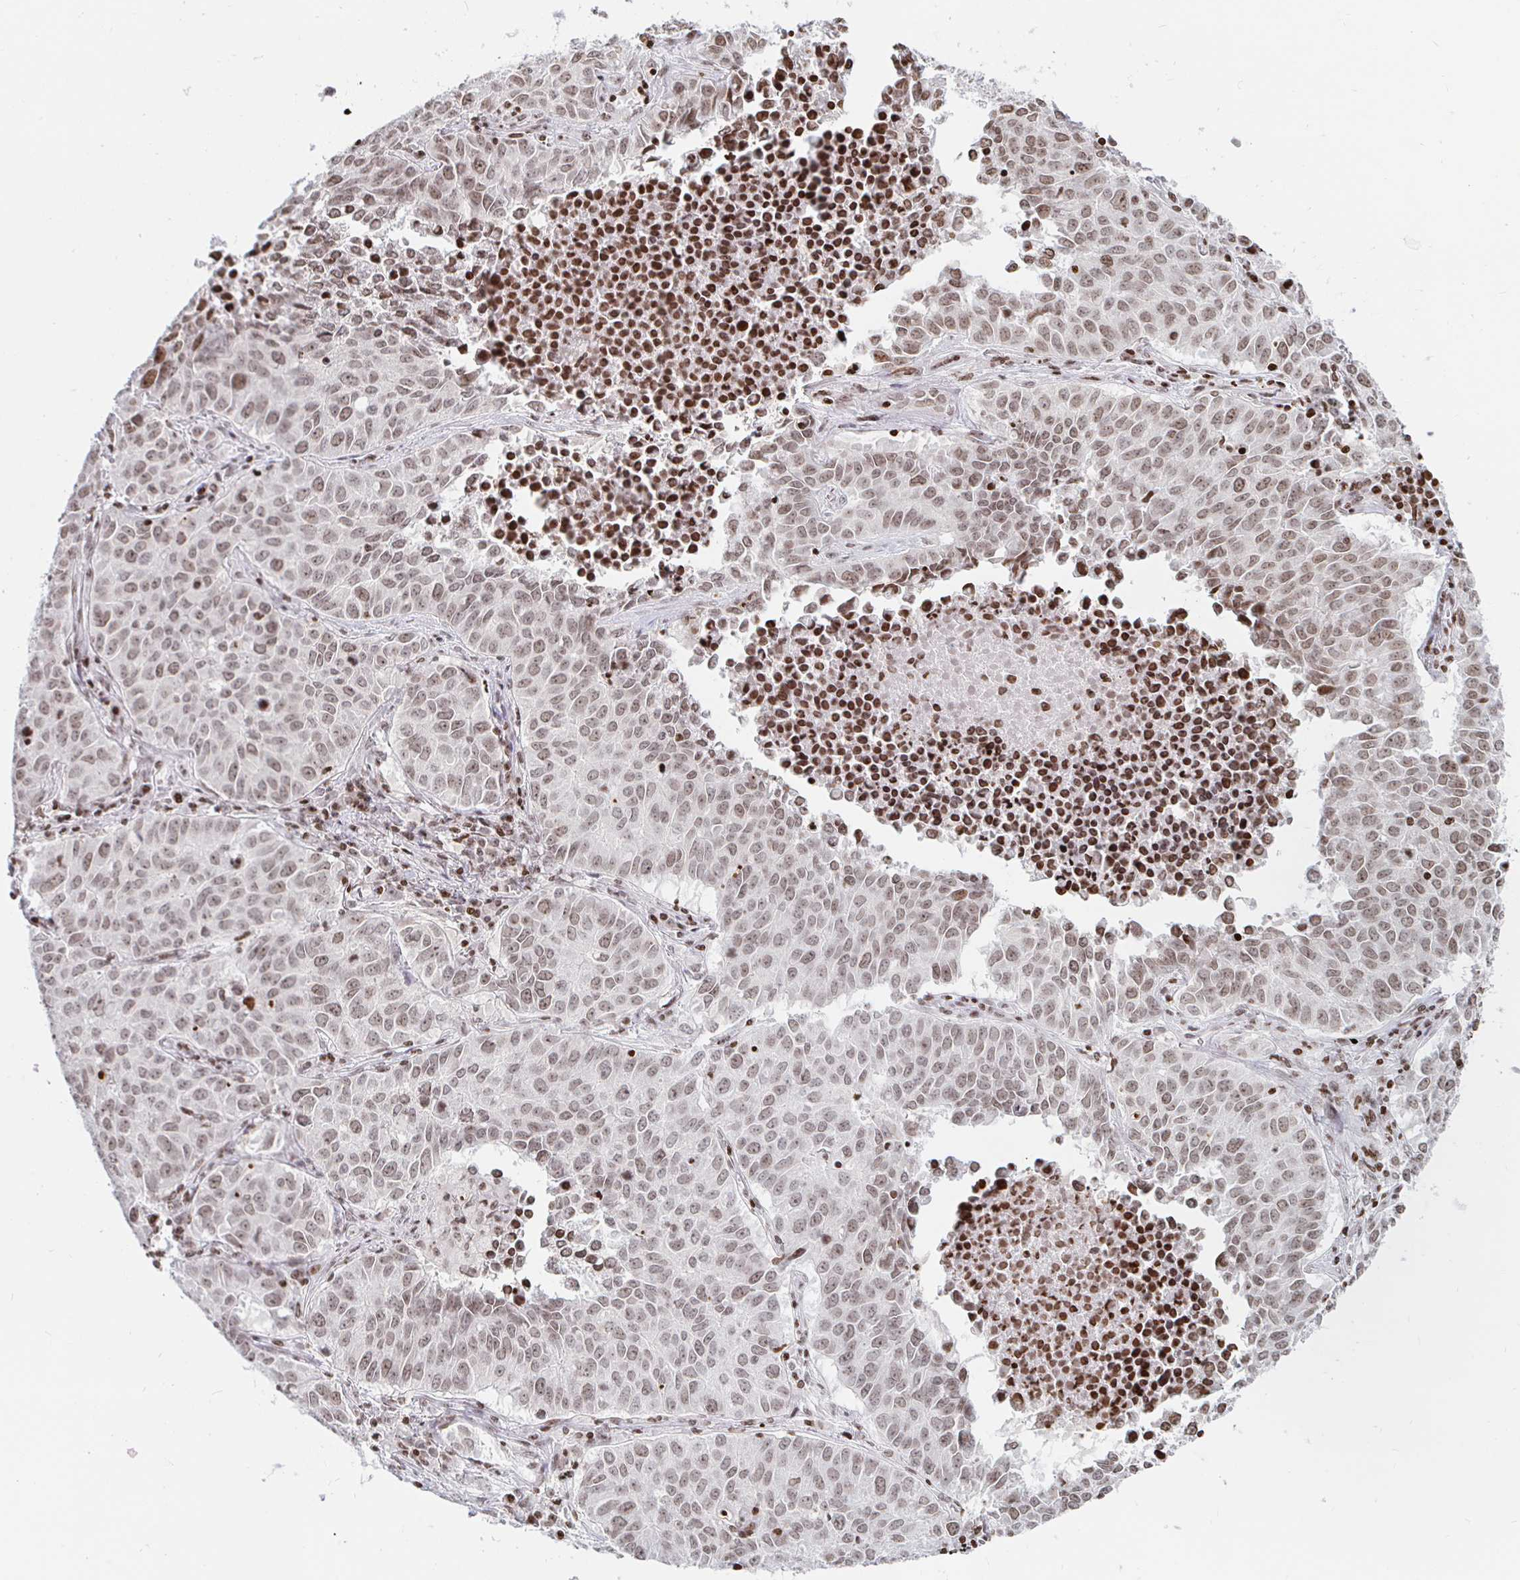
{"staining": {"intensity": "weak", "quantity": ">75%", "location": "nuclear"}, "tissue": "lung cancer", "cell_type": "Tumor cells", "image_type": "cancer", "snomed": [{"axis": "morphology", "description": "Adenocarcinoma, NOS"}, {"axis": "topography", "description": "Lung"}], "caption": "Weak nuclear staining for a protein is present in approximately >75% of tumor cells of lung adenocarcinoma using immunohistochemistry.", "gene": "HOXC10", "patient": {"sex": "female", "age": 50}}